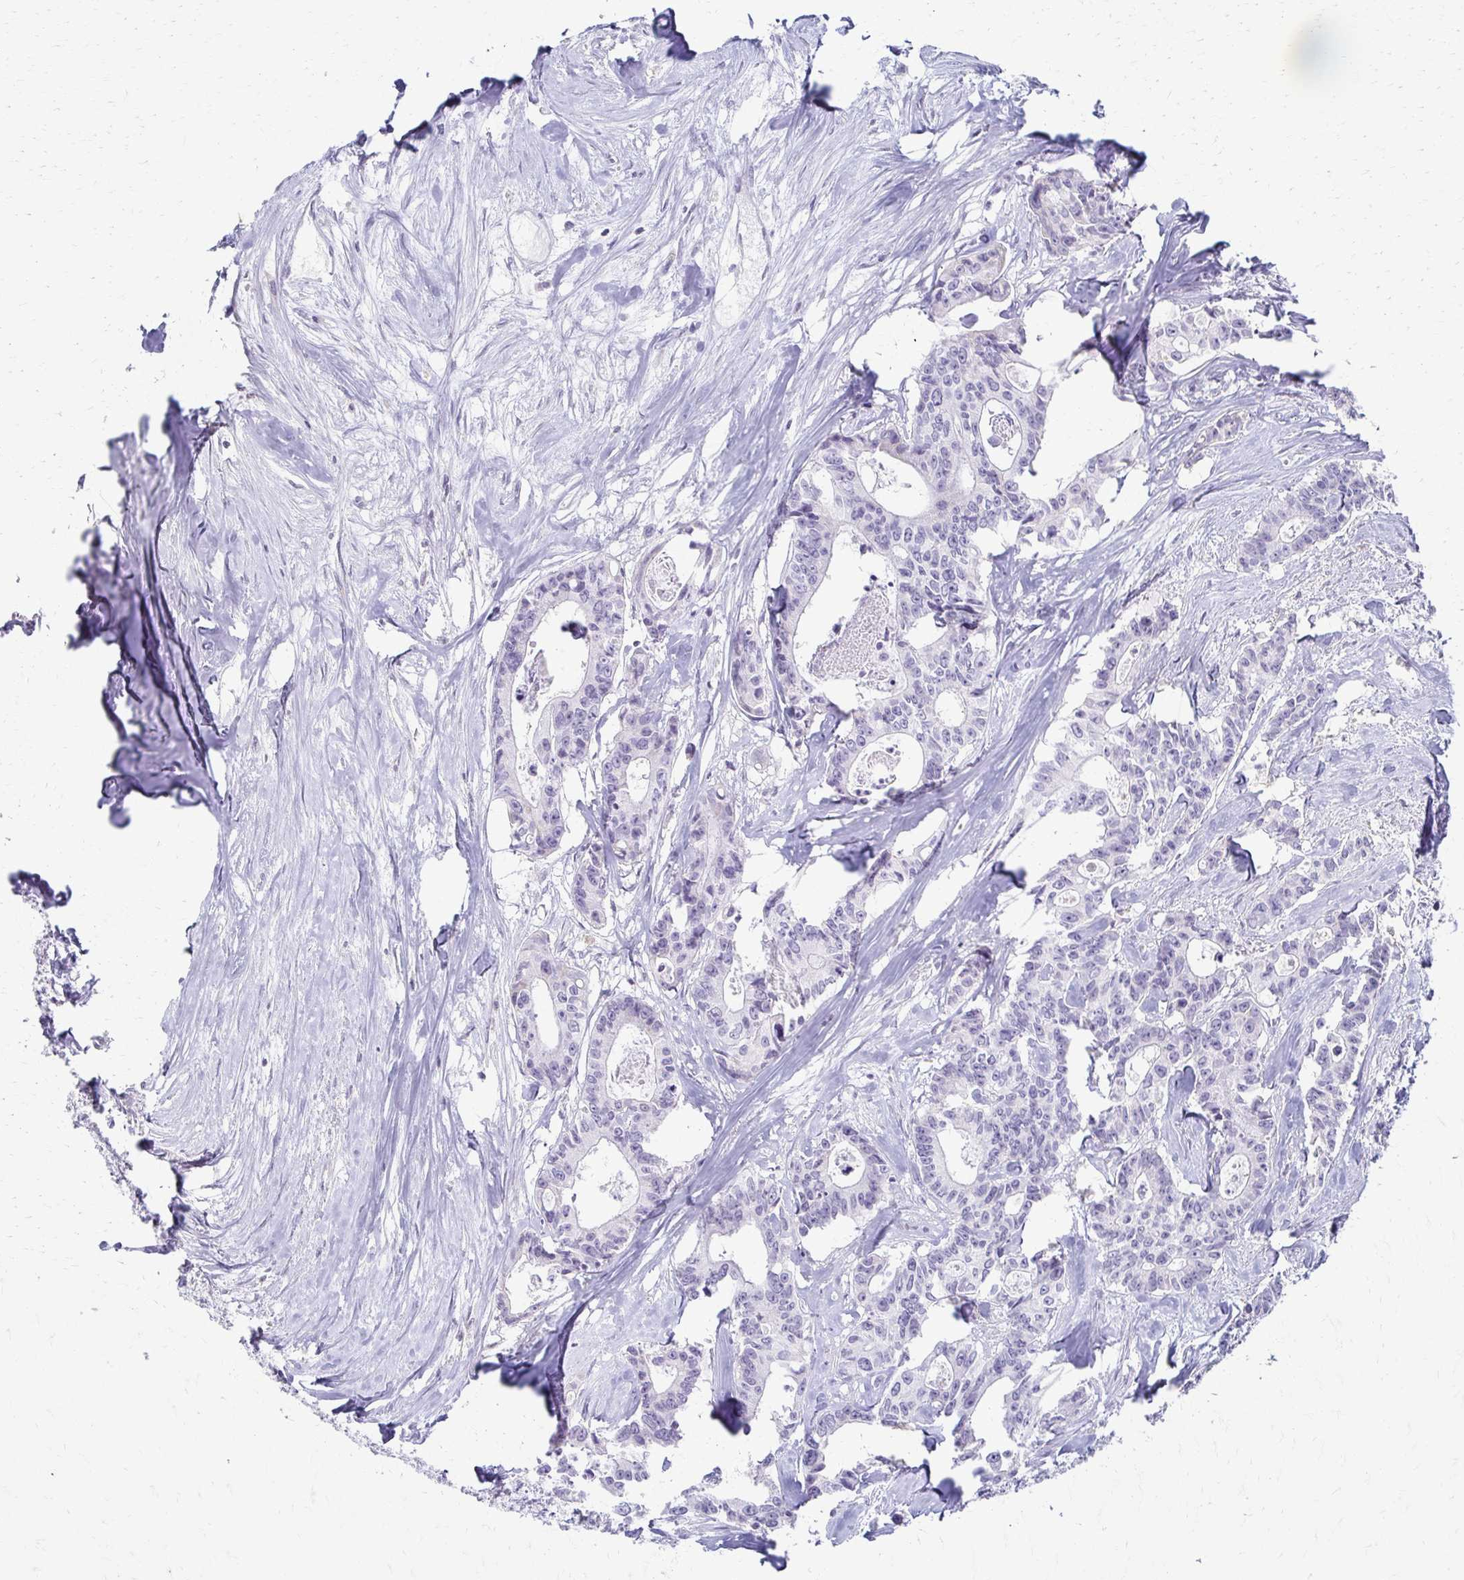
{"staining": {"intensity": "negative", "quantity": "none", "location": "none"}, "tissue": "colorectal cancer", "cell_type": "Tumor cells", "image_type": "cancer", "snomed": [{"axis": "morphology", "description": "Adenocarcinoma, NOS"}, {"axis": "topography", "description": "Rectum"}], "caption": "Colorectal cancer (adenocarcinoma) was stained to show a protein in brown. There is no significant staining in tumor cells.", "gene": "FCGR2B", "patient": {"sex": "male", "age": 57}}